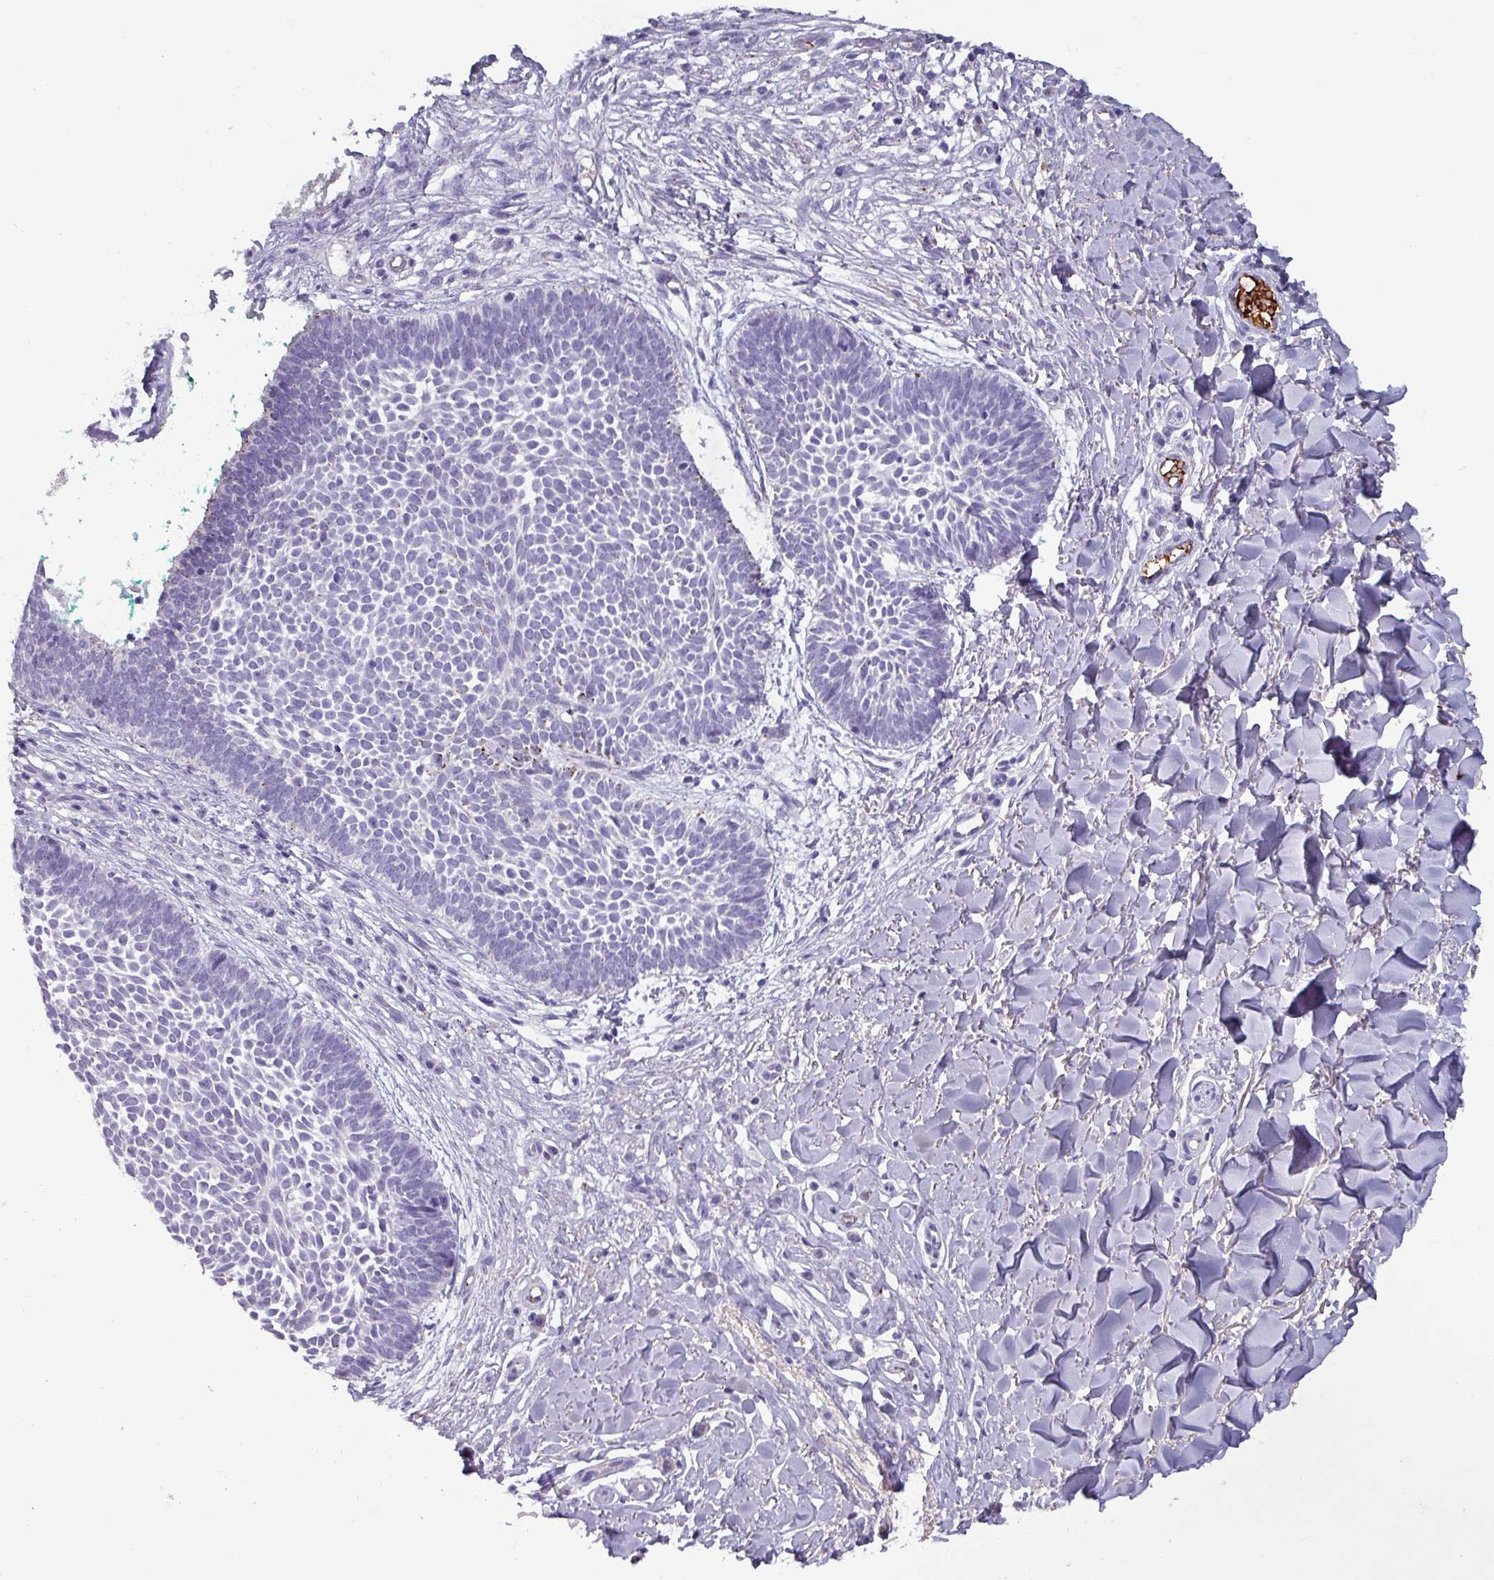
{"staining": {"intensity": "negative", "quantity": "none", "location": "none"}, "tissue": "skin cancer", "cell_type": "Tumor cells", "image_type": "cancer", "snomed": [{"axis": "morphology", "description": "Basal cell carcinoma"}, {"axis": "topography", "description": "Skin"}], "caption": "High power microscopy image of an IHC histopathology image of basal cell carcinoma (skin), revealing no significant expression in tumor cells.", "gene": "PLIN2", "patient": {"sex": "male", "age": 49}}